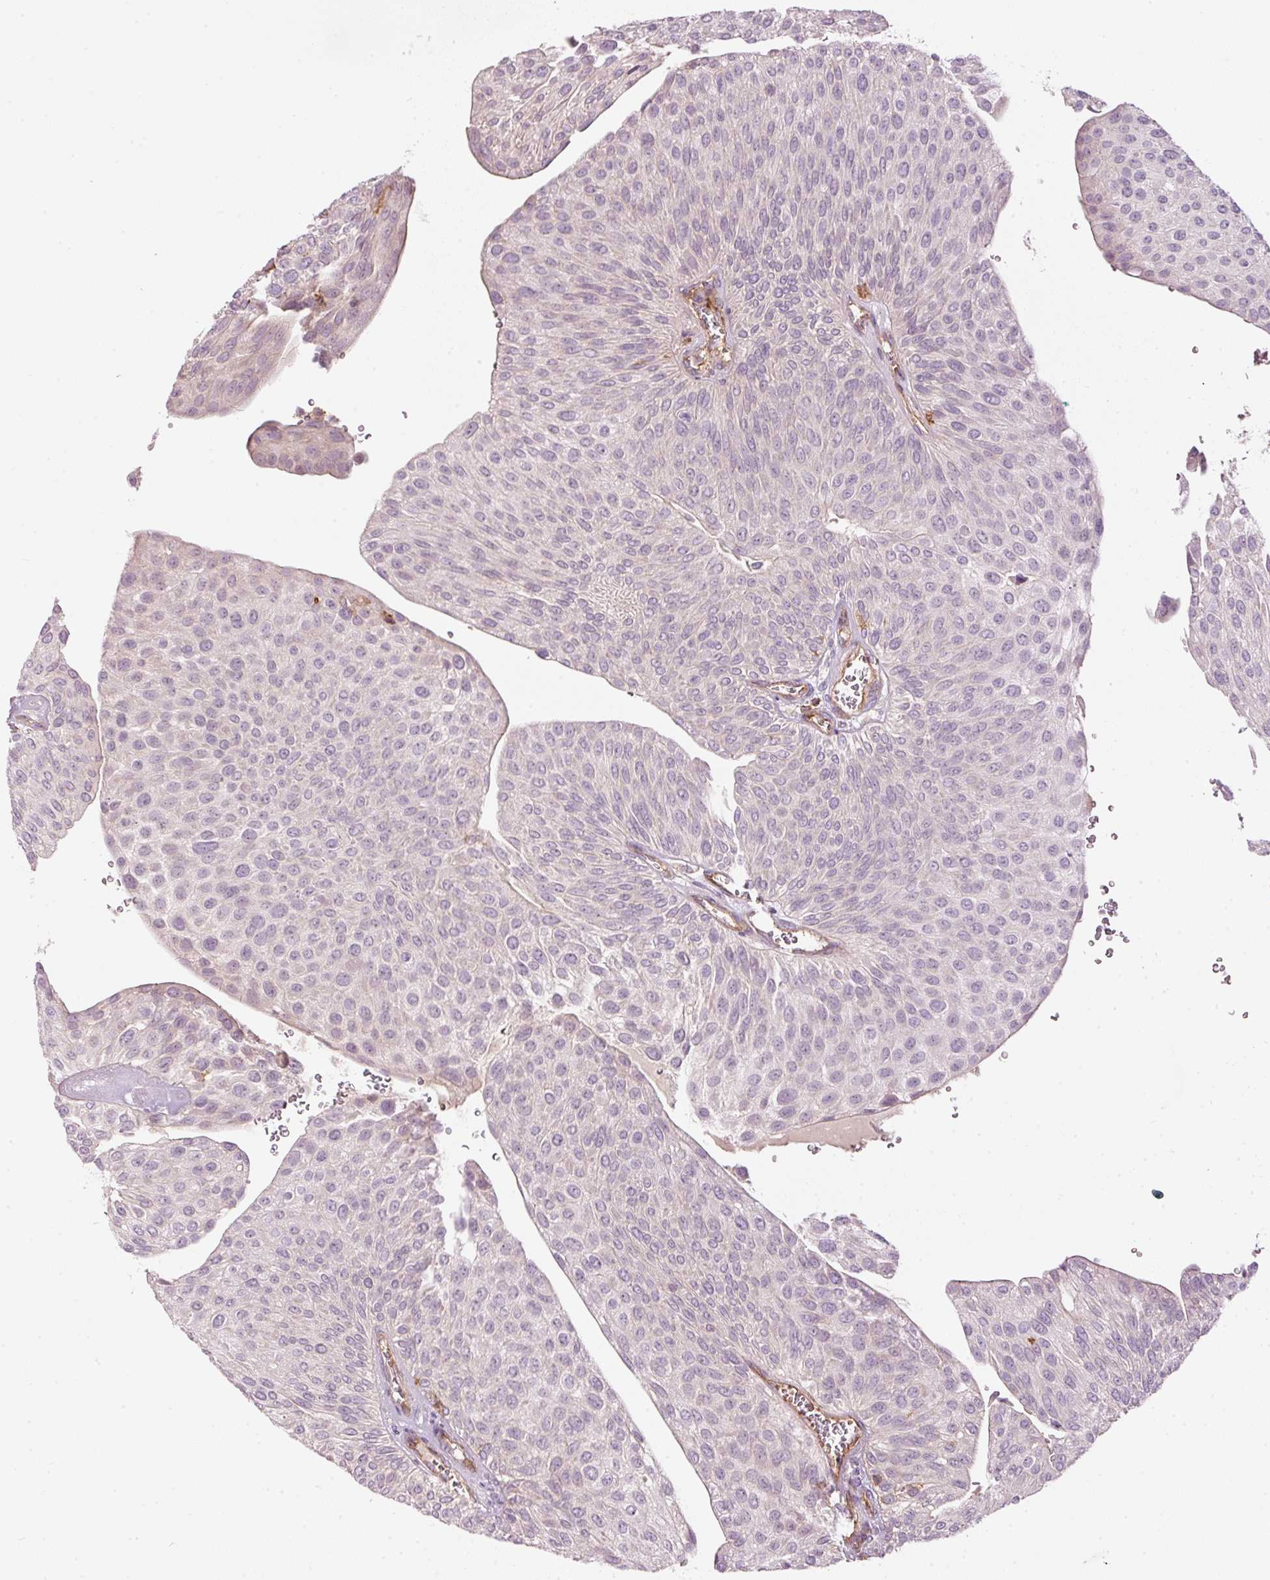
{"staining": {"intensity": "negative", "quantity": "none", "location": "none"}, "tissue": "urothelial cancer", "cell_type": "Tumor cells", "image_type": "cancer", "snomed": [{"axis": "morphology", "description": "Urothelial carcinoma, NOS"}, {"axis": "topography", "description": "Urinary bladder"}], "caption": "Tumor cells show no significant protein expression in transitional cell carcinoma.", "gene": "SIPA1", "patient": {"sex": "male", "age": 67}}